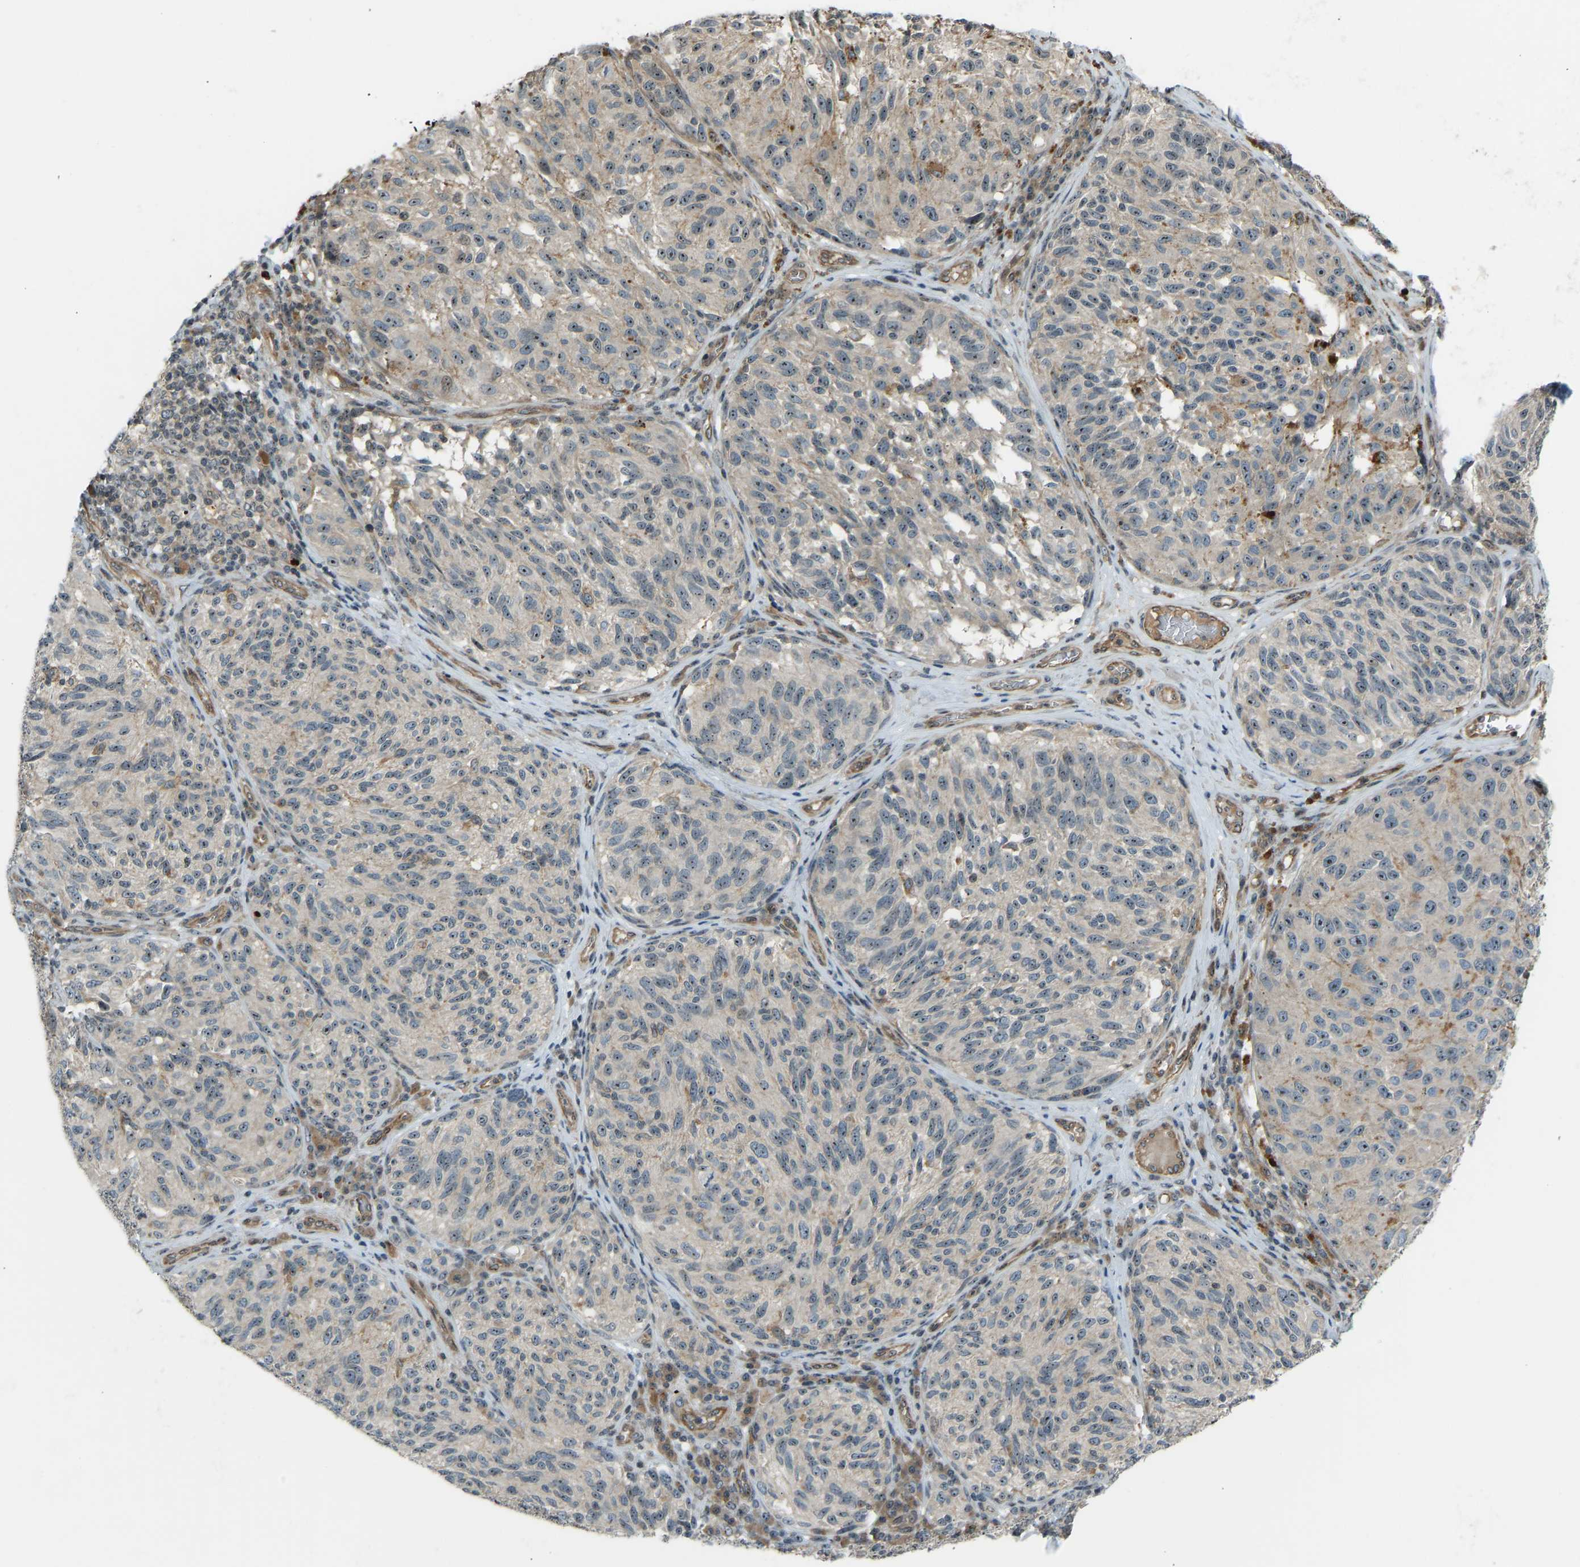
{"staining": {"intensity": "moderate", "quantity": ">75%", "location": "nuclear"}, "tissue": "melanoma", "cell_type": "Tumor cells", "image_type": "cancer", "snomed": [{"axis": "morphology", "description": "Malignant melanoma, NOS"}, {"axis": "topography", "description": "Skin"}], "caption": "Approximately >75% of tumor cells in human malignant melanoma display moderate nuclear protein expression as visualized by brown immunohistochemical staining.", "gene": "SVOPL", "patient": {"sex": "female", "age": 73}}